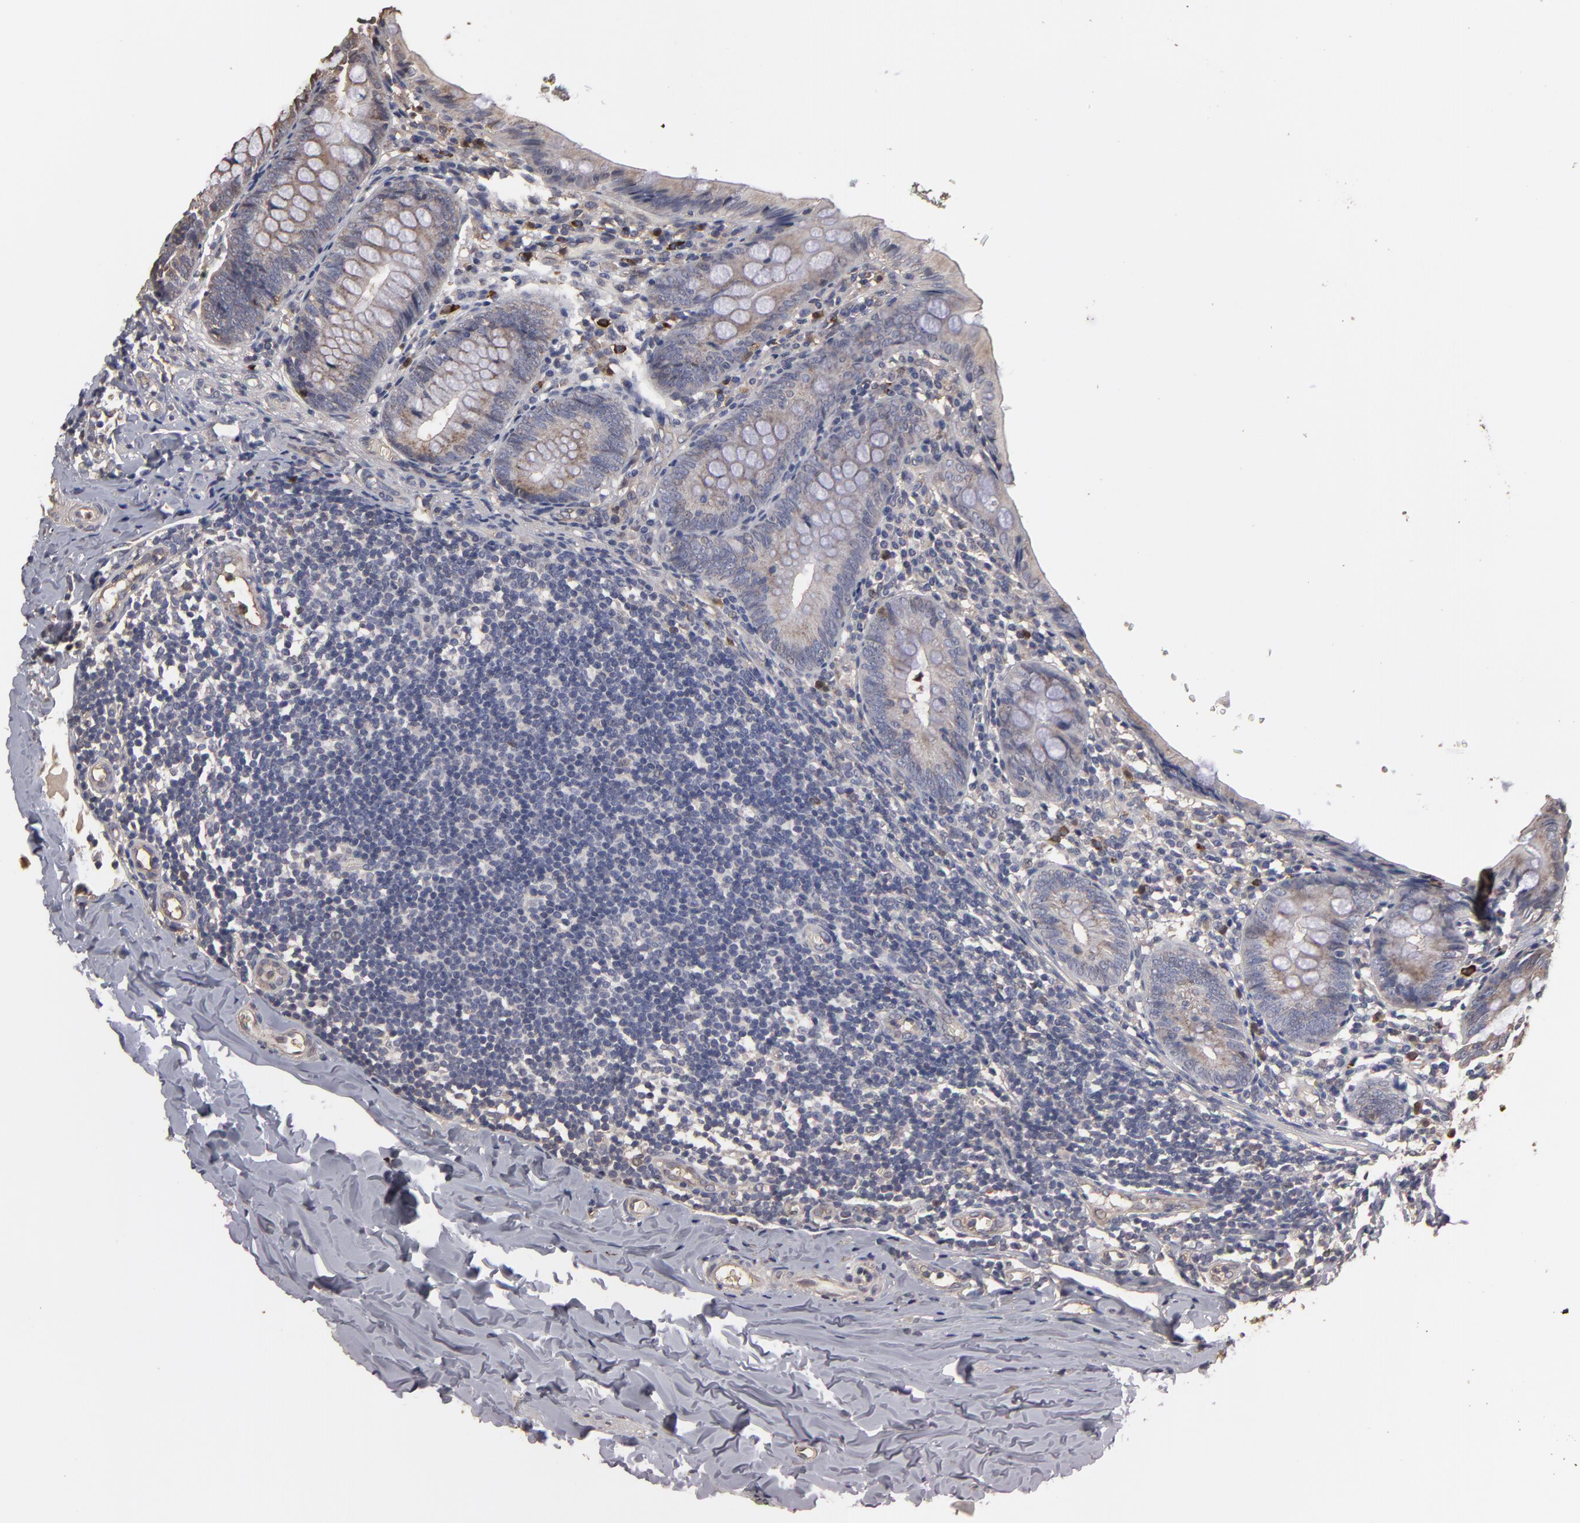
{"staining": {"intensity": "moderate", "quantity": ">75%", "location": "cytoplasmic/membranous"}, "tissue": "appendix", "cell_type": "Glandular cells", "image_type": "normal", "snomed": [{"axis": "morphology", "description": "Normal tissue, NOS"}, {"axis": "topography", "description": "Appendix"}], "caption": "A photomicrograph of human appendix stained for a protein reveals moderate cytoplasmic/membranous brown staining in glandular cells. (brown staining indicates protein expression, while blue staining denotes nuclei).", "gene": "RO60", "patient": {"sex": "female", "age": 17}}